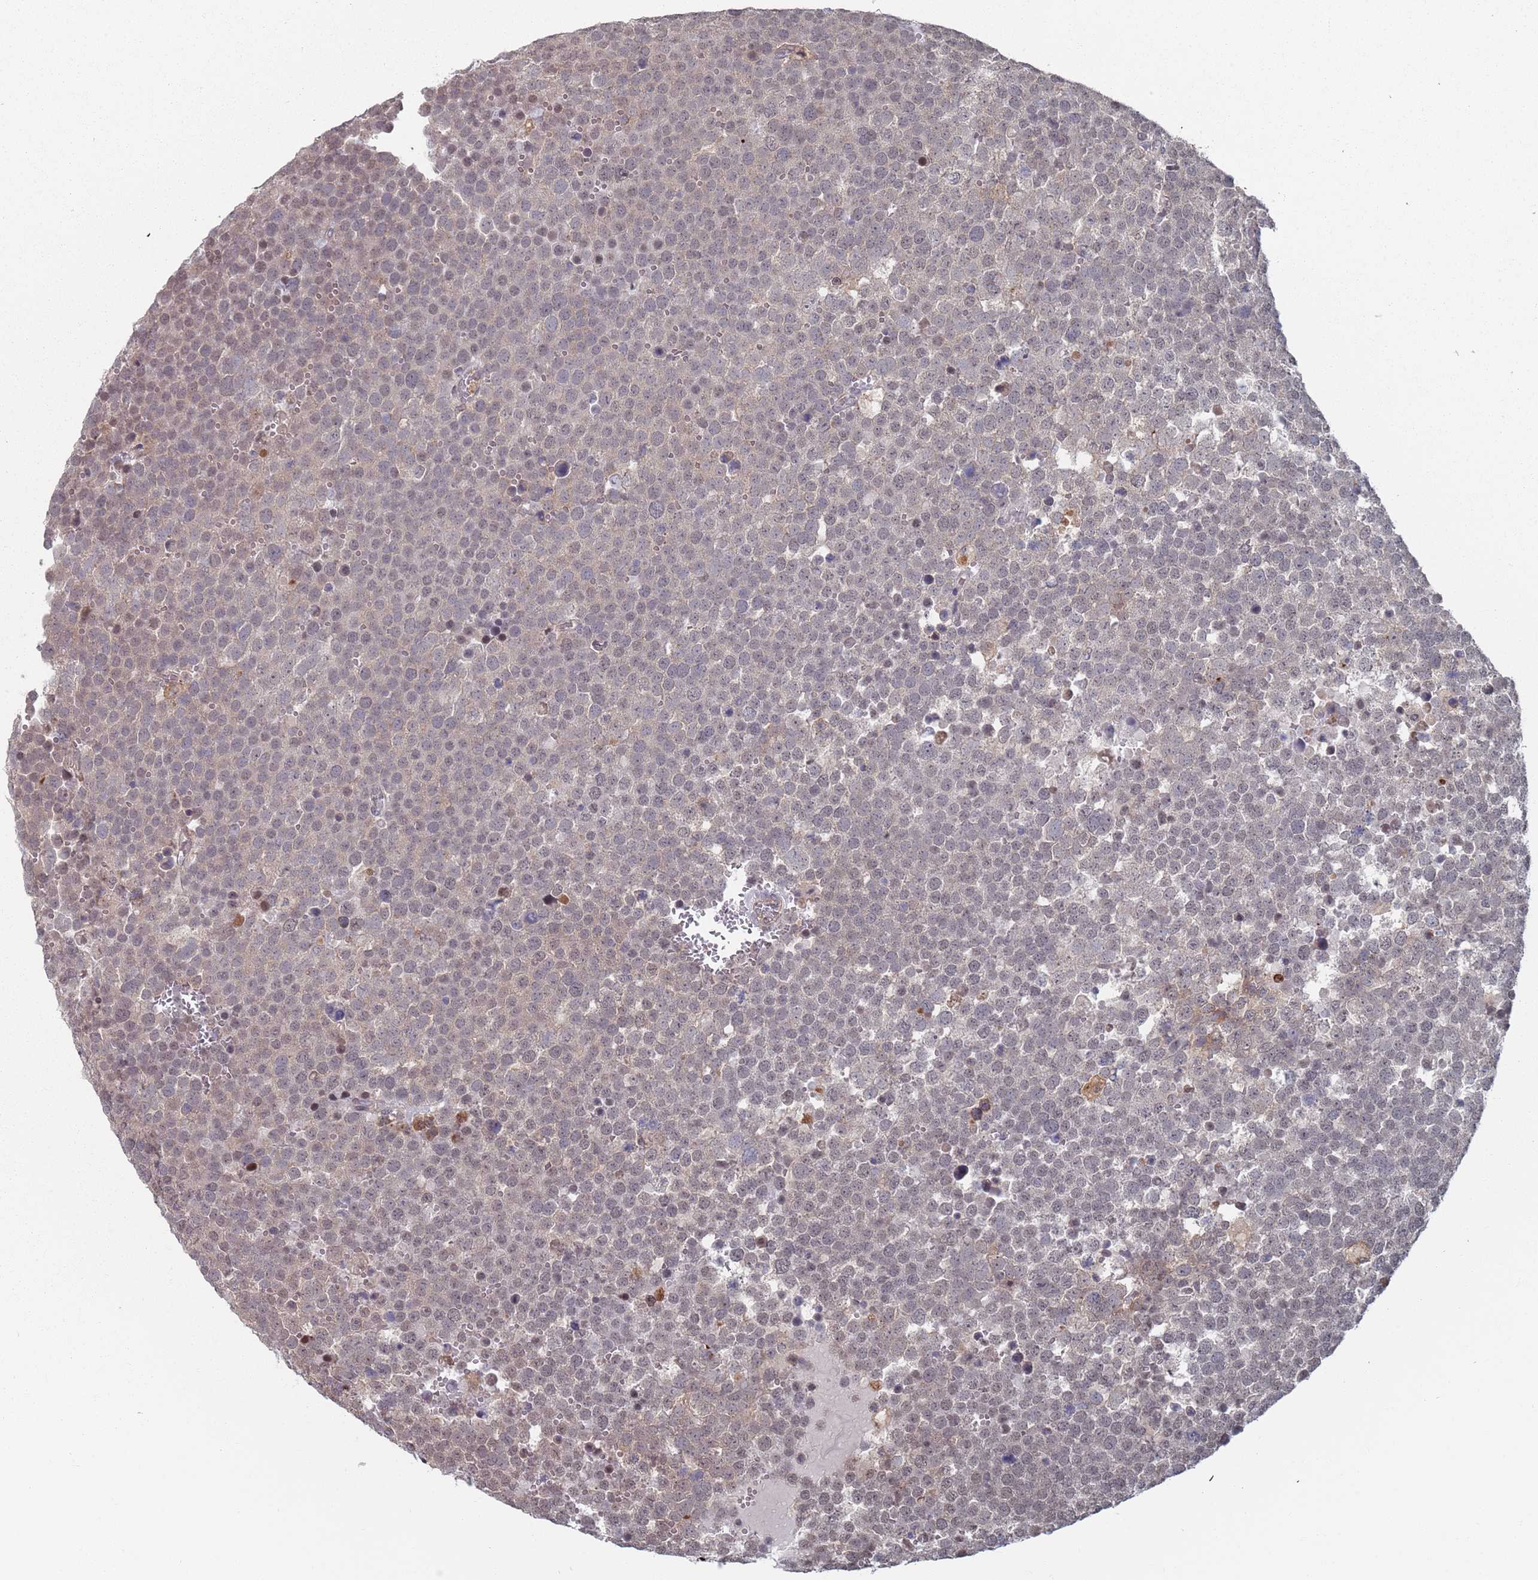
{"staining": {"intensity": "weak", "quantity": "<25%", "location": "nuclear"}, "tissue": "testis cancer", "cell_type": "Tumor cells", "image_type": "cancer", "snomed": [{"axis": "morphology", "description": "Seminoma, NOS"}, {"axis": "topography", "description": "Testis"}], "caption": "Tumor cells show no significant protein expression in testis seminoma.", "gene": "DGKD", "patient": {"sex": "male", "age": 71}}